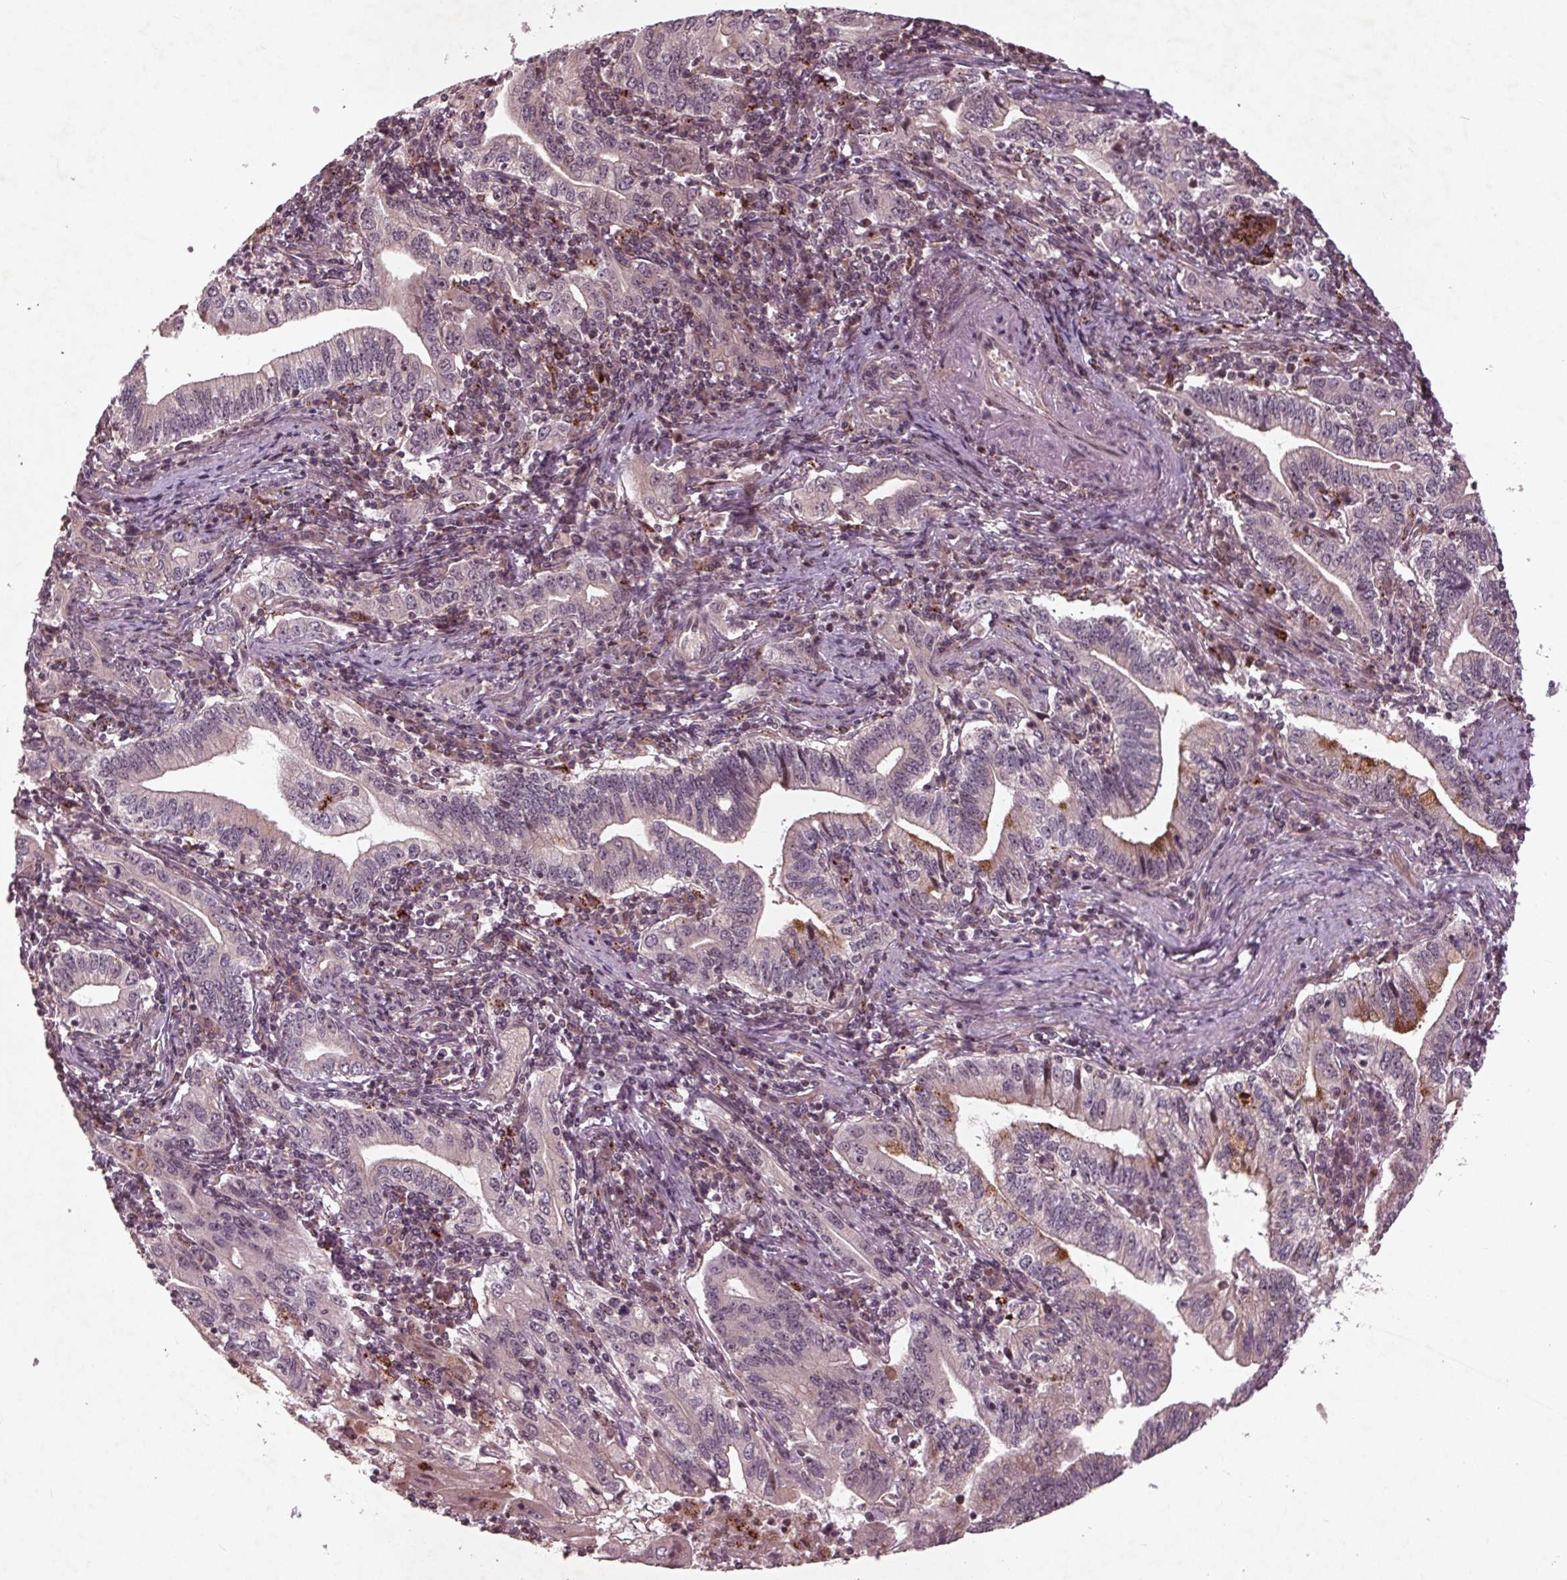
{"staining": {"intensity": "negative", "quantity": "none", "location": "none"}, "tissue": "stomach cancer", "cell_type": "Tumor cells", "image_type": "cancer", "snomed": [{"axis": "morphology", "description": "Adenocarcinoma, NOS"}, {"axis": "topography", "description": "Stomach, lower"}], "caption": "Immunohistochemistry micrograph of neoplastic tissue: adenocarcinoma (stomach) stained with DAB demonstrates no significant protein staining in tumor cells.", "gene": "CDKL4", "patient": {"sex": "female", "age": 72}}